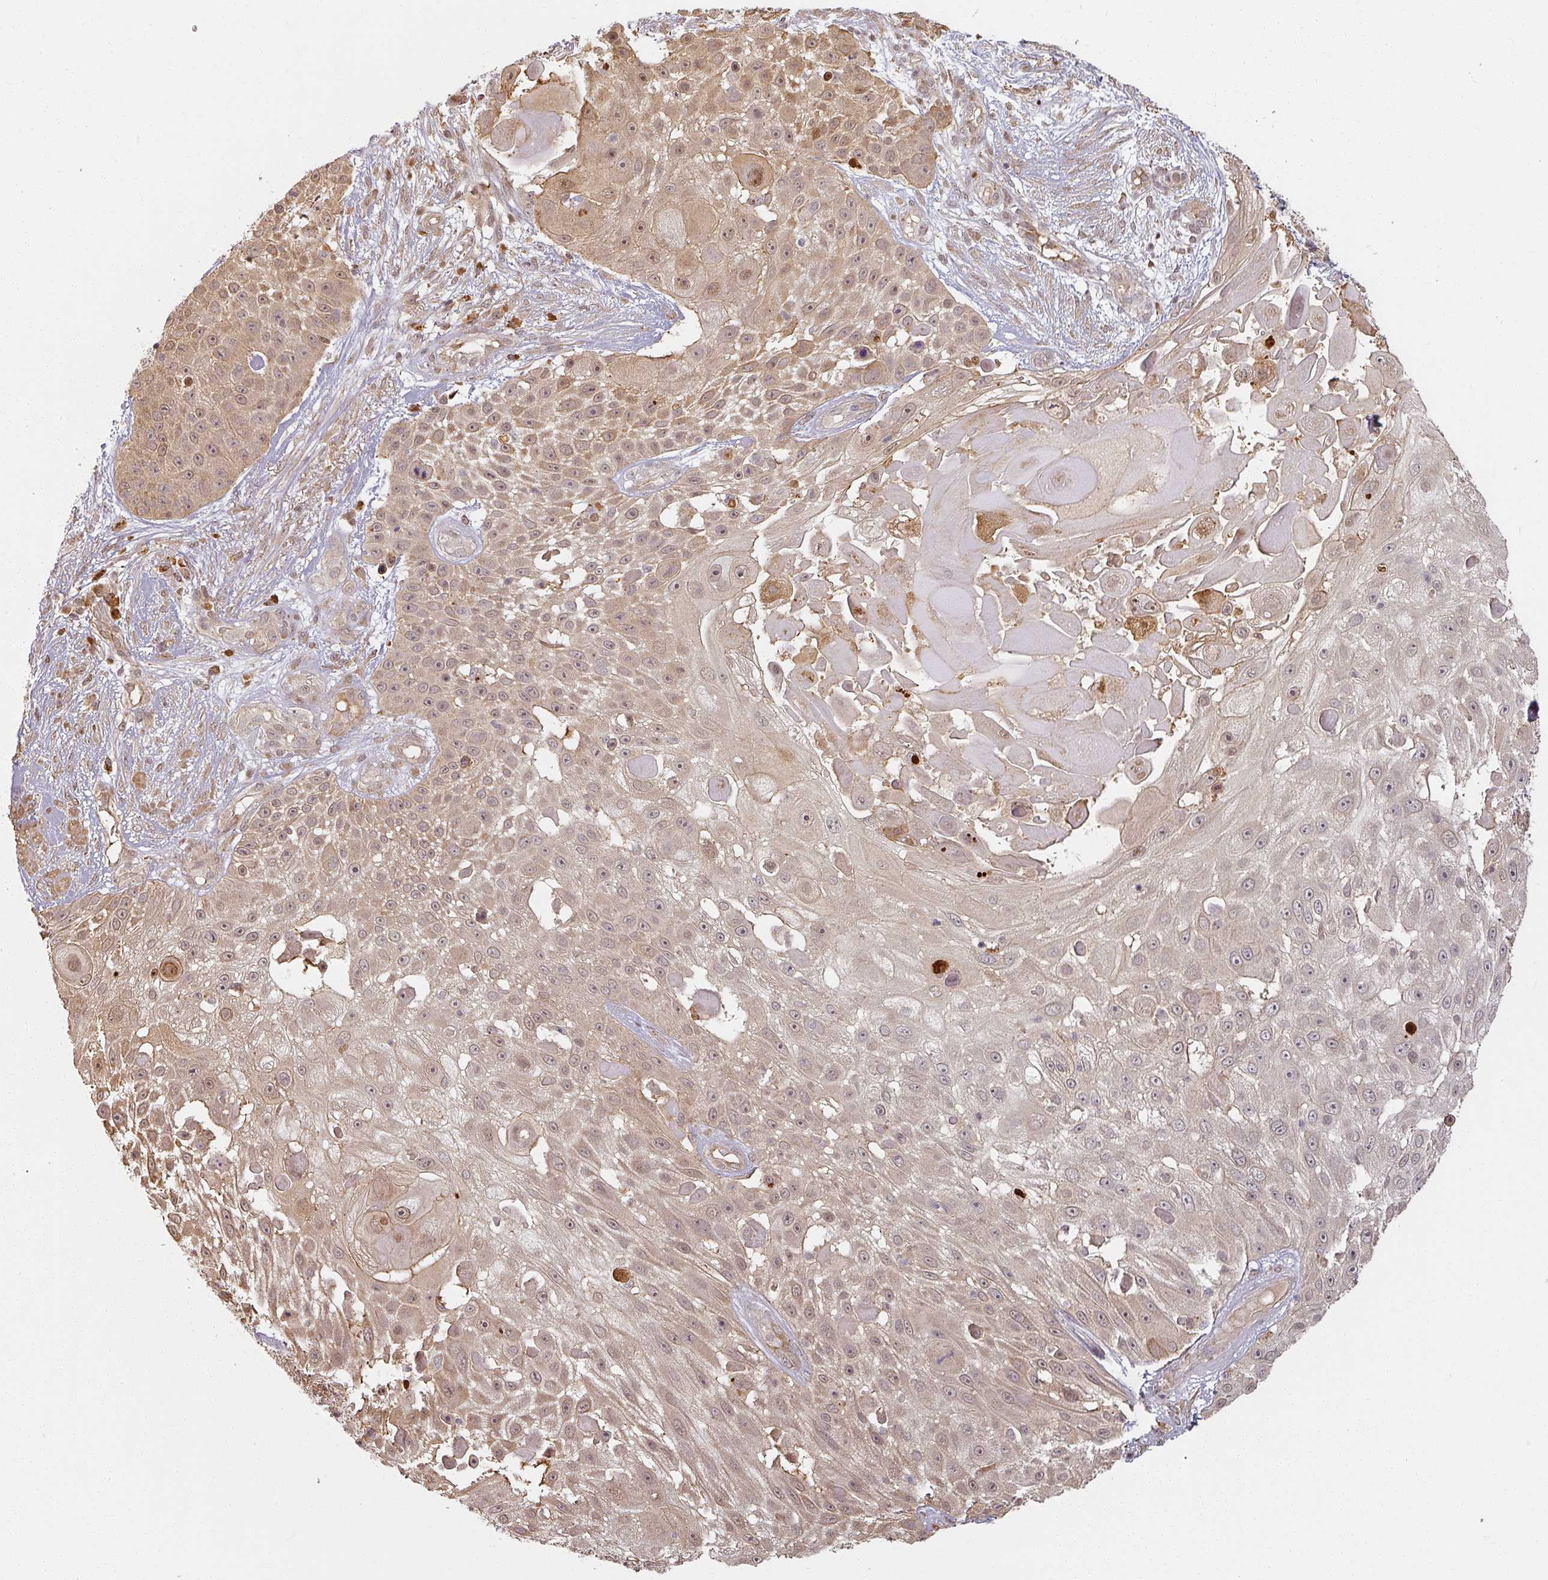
{"staining": {"intensity": "moderate", "quantity": ">75%", "location": "cytoplasmic/membranous,nuclear"}, "tissue": "skin cancer", "cell_type": "Tumor cells", "image_type": "cancer", "snomed": [{"axis": "morphology", "description": "Squamous cell carcinoma, NOS"}, {"axis": "topography", "description": "Skin"}], "caption": "IHC staining of skin cancer, which exhibits medium levels of moderate cytoplasmic/membranous and nuclear positivity in approximately >75% of tumor cells indicating moderate cytoplasmic/membranous and nuclear protein positivity. The staining was performed using DAB (3,3'-diaminobenzidine) (brown) for protein detection and nuclei were counterstained in hematoxylin (blue).", "gene": "MED19", "patient": {"sex": "female", "age": 86}}